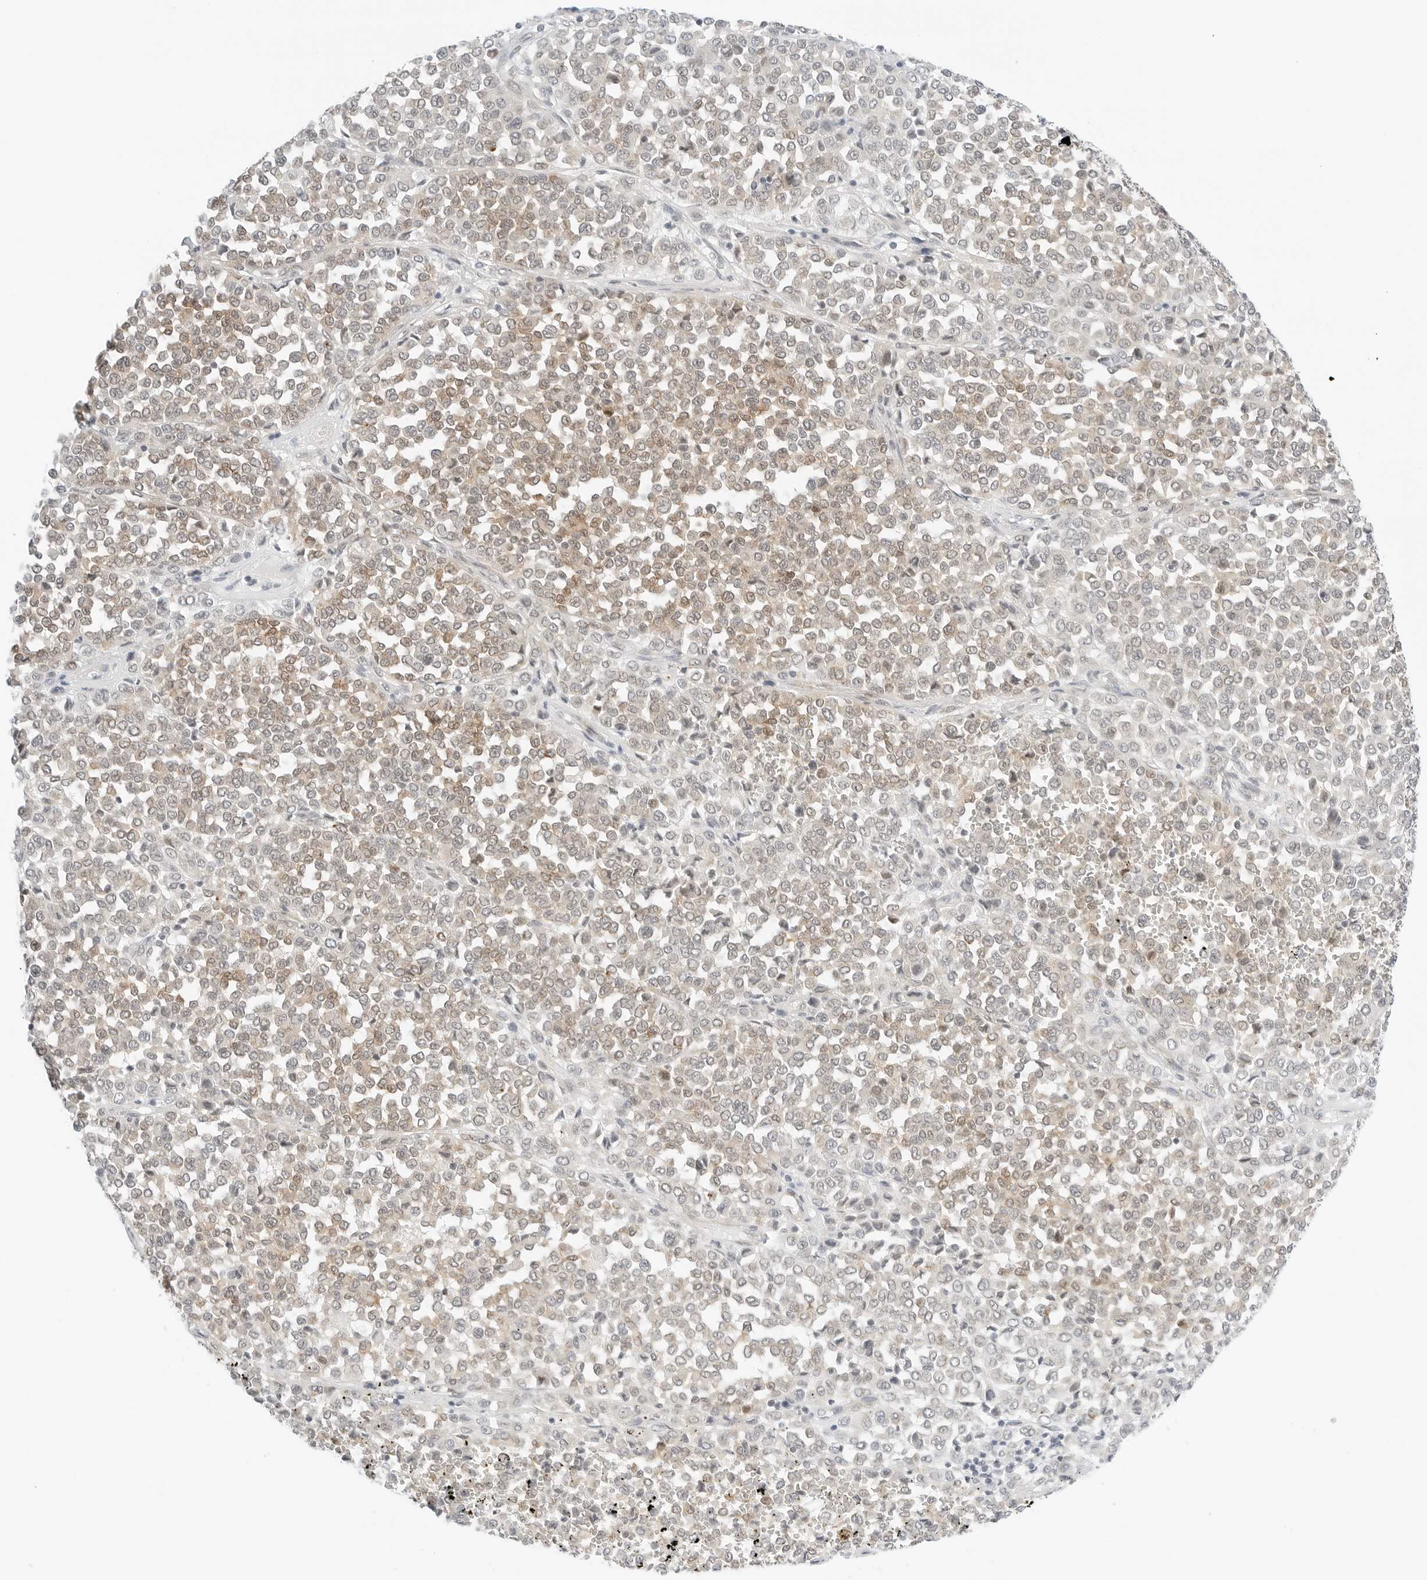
{"staining": {"intensity": "moderate", "quantity": "25%-75%", "location": "cytoplasmic/membranous,nuclear"}, "tissue": "melanoma", "cell_type": "Tumor cells", "image_type": "cancer", "snomed": [{"axis": "morphology", "description": "Malignant melanoma, Metastatic site"}, {"axis": "topography", "description": "Pancreas"}], "caption": "Protein expression analysis of human melanoma reveals moderate cytoplasmic/membranous and nuclear staining in approximately 25%-75% of tumor cells. The staining was performed using DAB, with brown indicating positive protein expression. Nuclei are stained blue with hematoxylin.", "gene": "NEO1", "patient": {"sex": "female", "age": 30}}